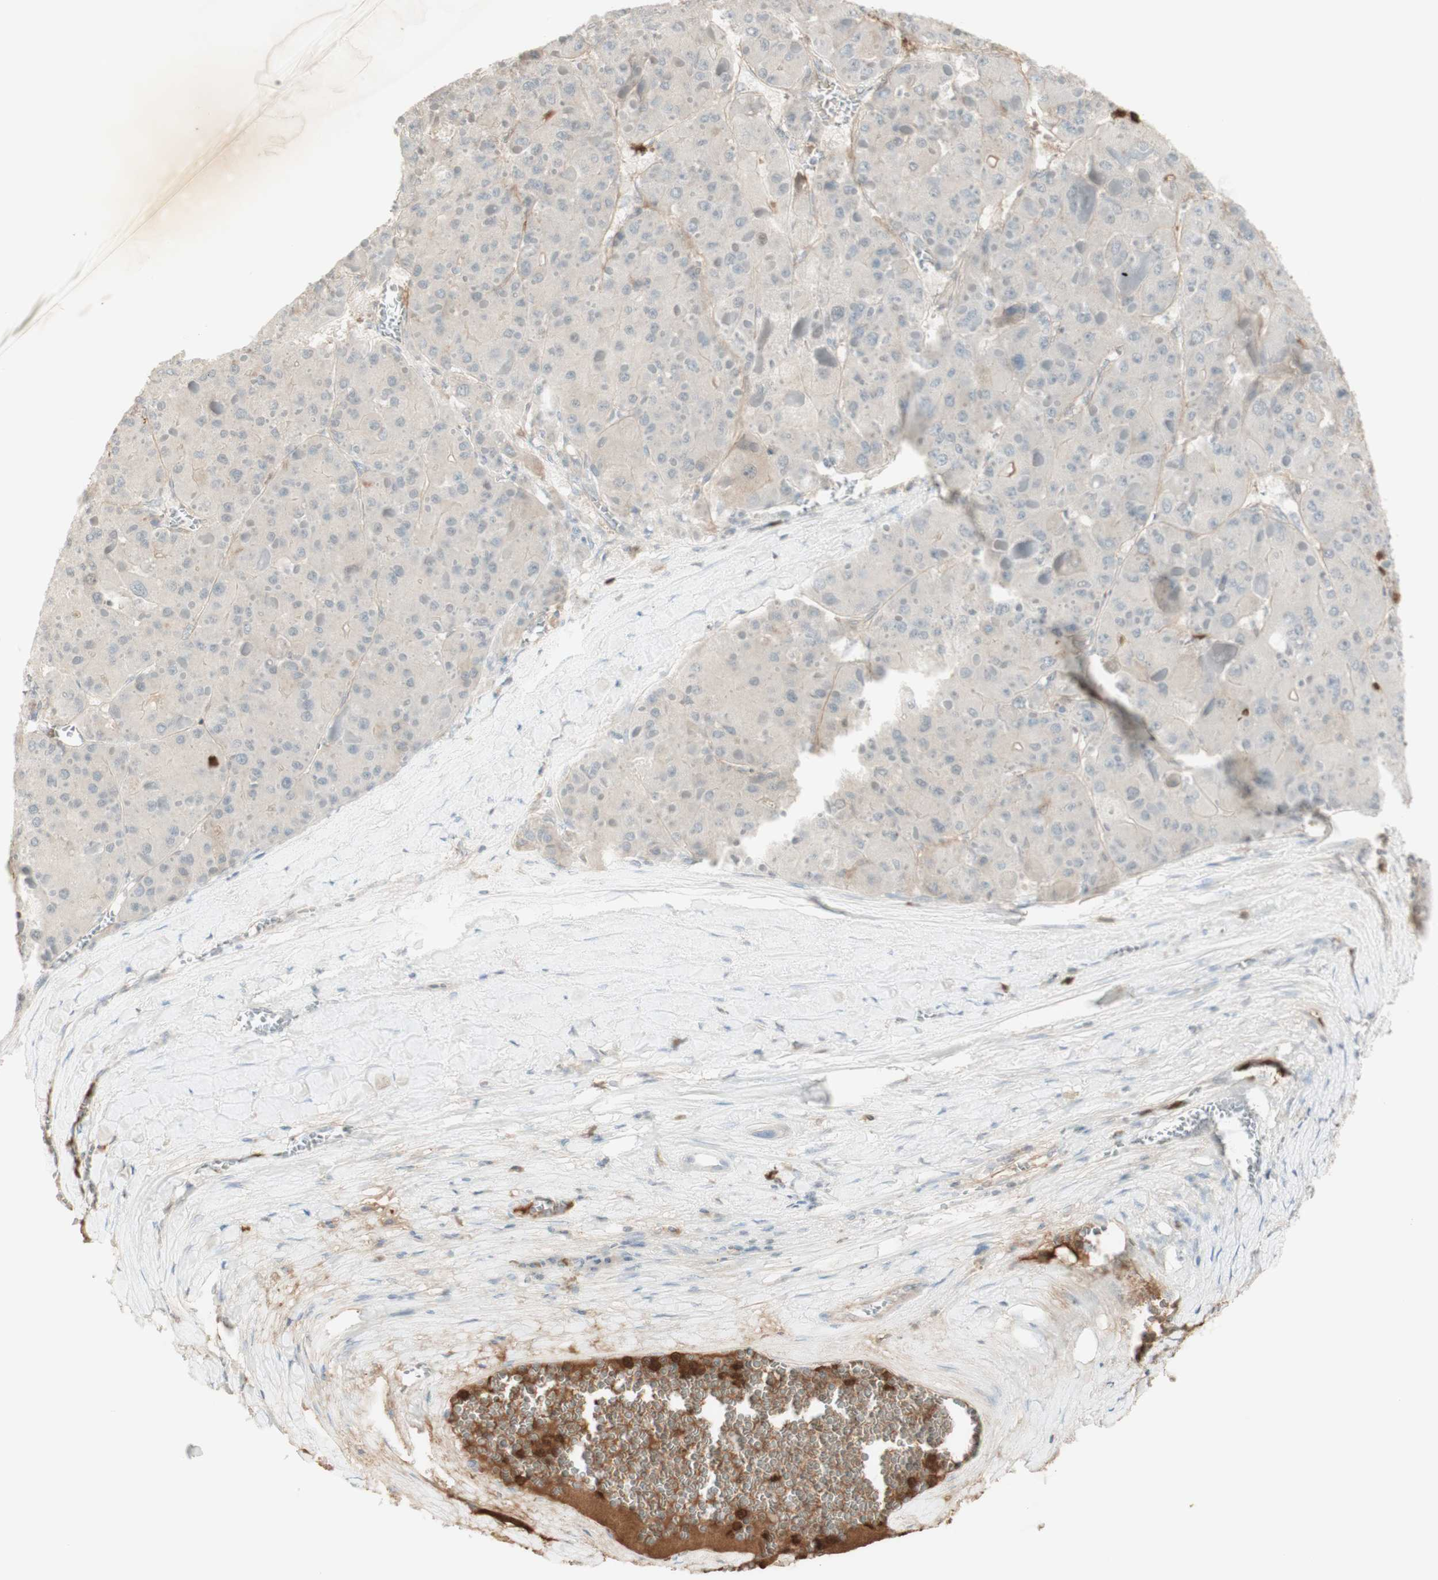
{"staining": {"intensity": "negative", "quantity": "none", "location": "none"}, "tissue": "liver cancer", "cell_type": "Tumor cells", "image_type": "cancer", "snomed": [{"axis": "morphology", "description": "Carcinoma, Hepatocellular, NOS"}, {"axis": "topography", "description": "Liver"}], "caption": "Liver hepatocellular carcinoma stained for a protein using immunohistochemistry displays no staining tumor cells.", "gene": "NID1", "patient": {"sex": "female", "age": 73}}